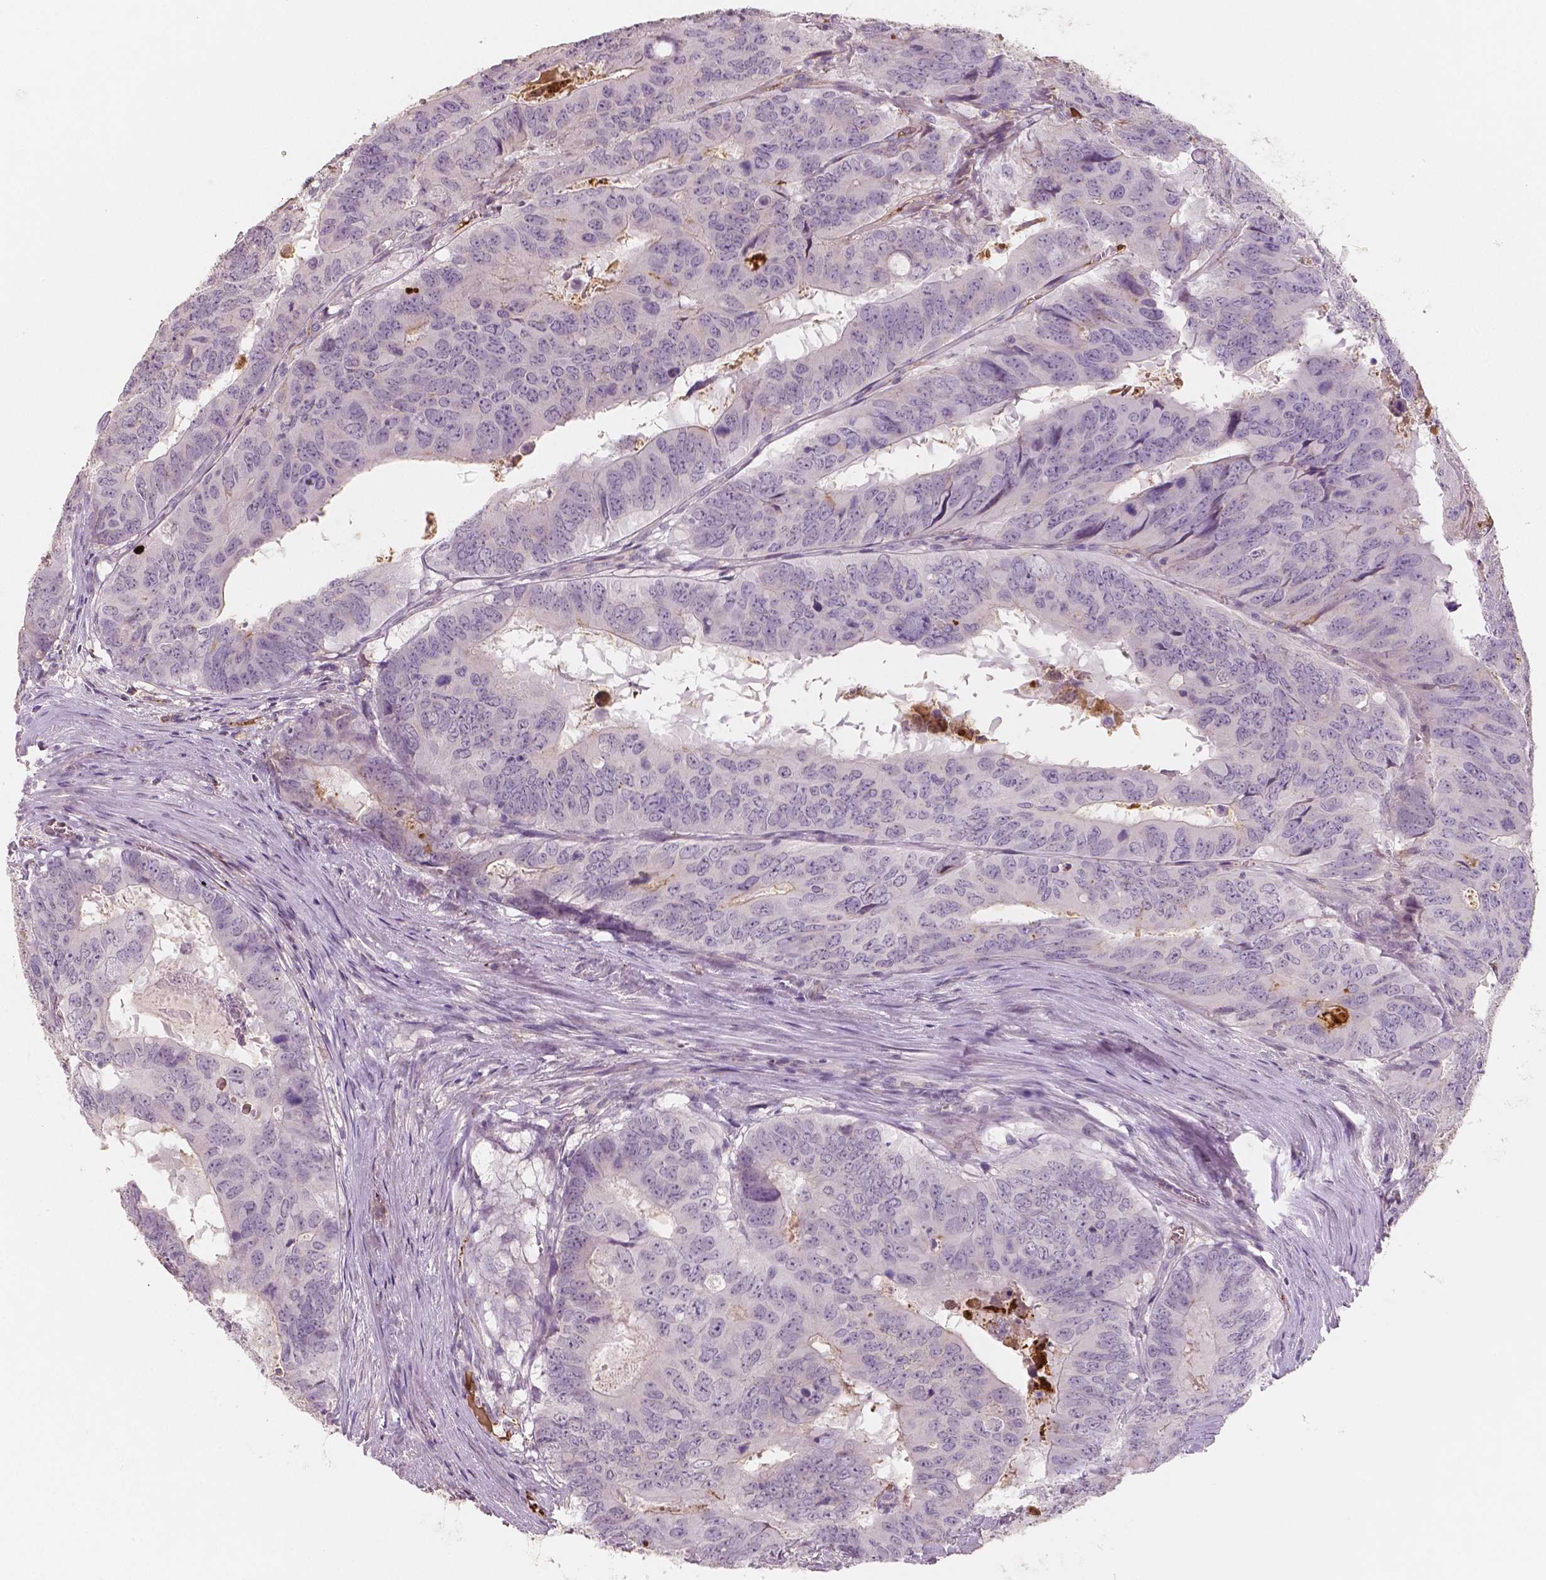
{"staining": {"intensity": "negative", "quantity": "none", "location": "none"}, "tissue": "colorectal cancer", "cell_type": "Tumor cells", "image_type": "cancer", "snomed": [{"axis": "morphology", "description": "Adenocarcinoma, NOS"}, {"axis": "topography", "description": "Colon"}], "caption": "This is an IHC photomicrograph of adenocarcinoma (colorectal). There is no positivity in tumor cells.", "gene": "APOA4", "patient": {"sex": "male", "age": 79}}